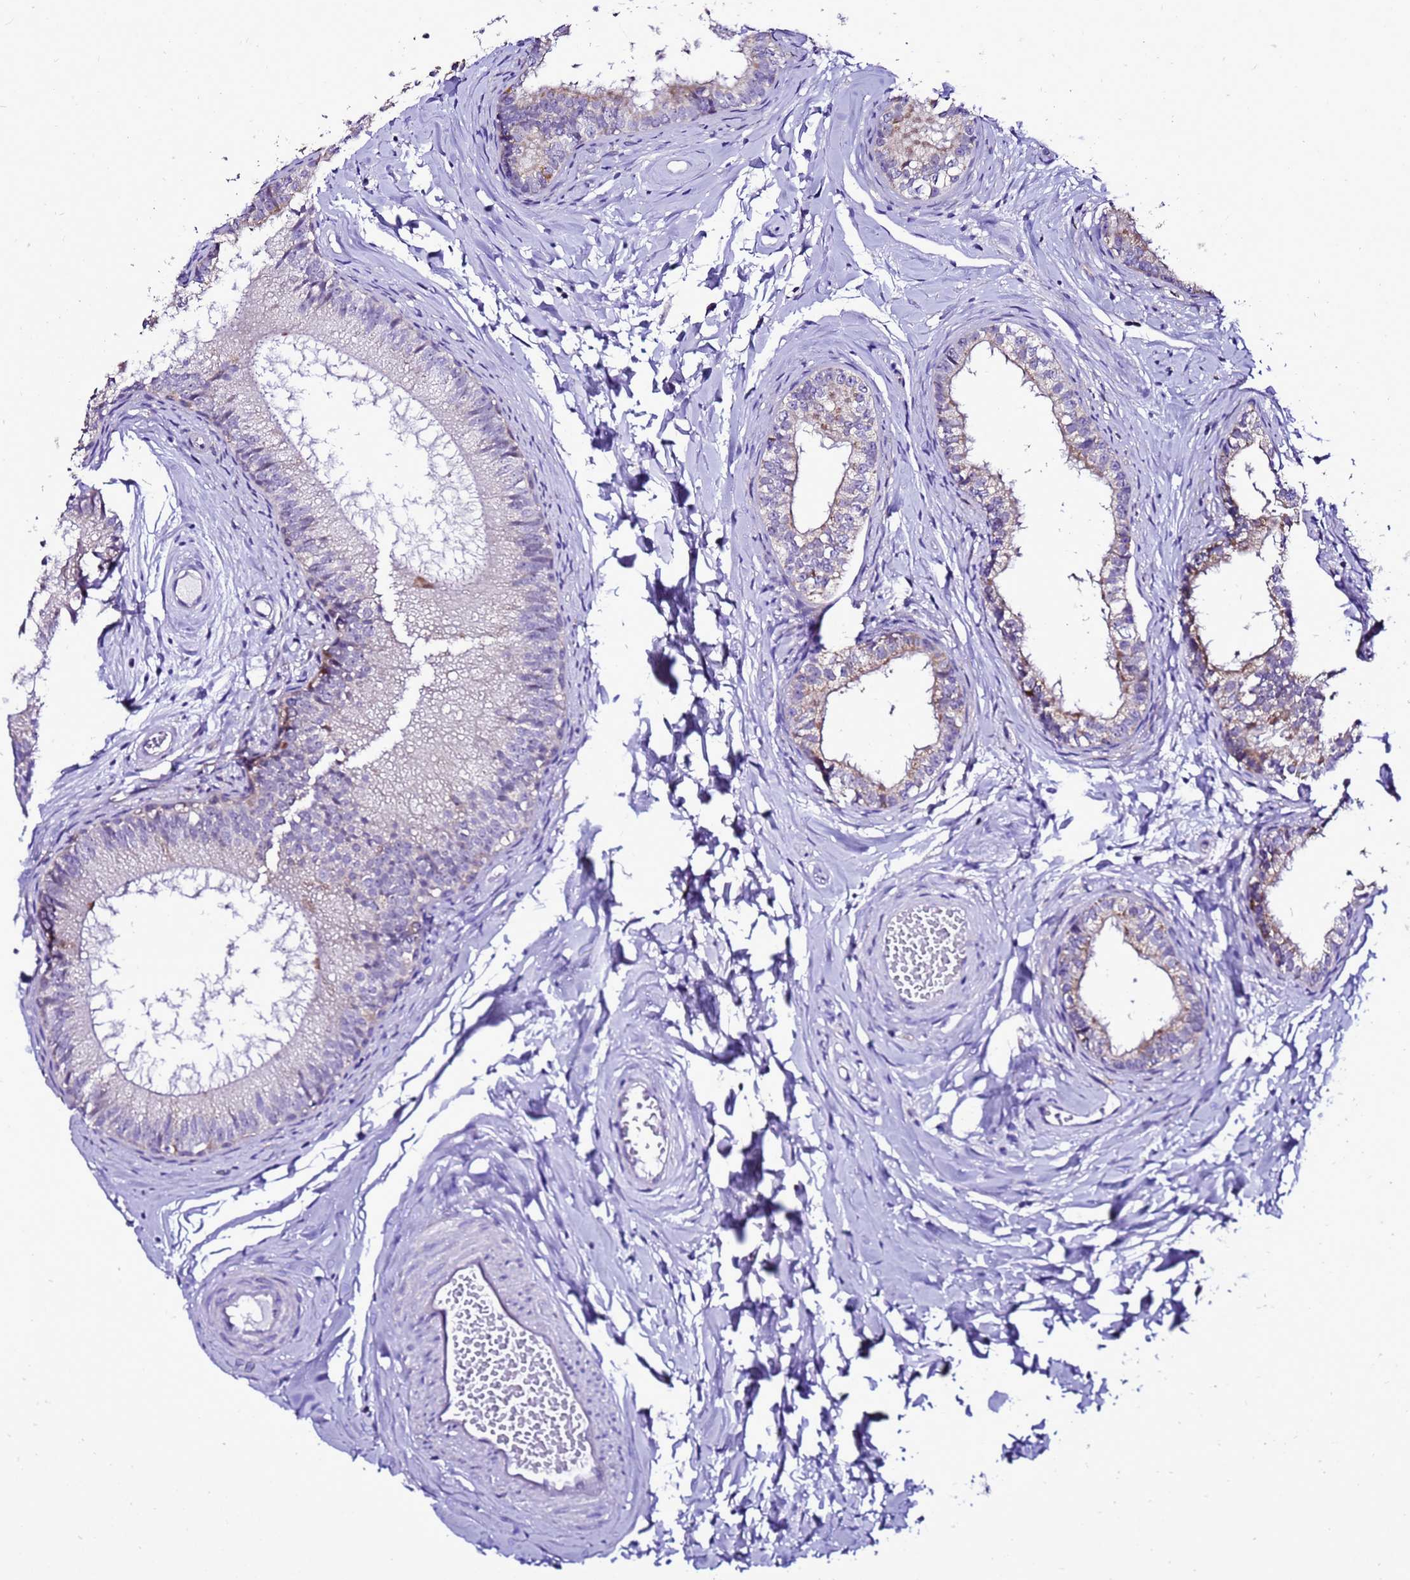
{"staining": {"intensity": "weak", "quantity": "<25%", "location": "cytoplasmic/membranous"}, "tissue": "epididymis", "cell_type": "Glandular cells", "image_type": "normal", "snomed": [{"axis": "morphology", "description": "Normal tissue, NOS"}, {"axis": "topography", "description": "Epididymis"}], "caption": "Immunohistochemistry (IHC) micrograph of unremarkable epididymis: epididymis stained with DAB (3,3'-diaminobenzidine) demonstrates no significant protein positivity in glandular cells.", "gene": "DPH6", "patient": {"sex": "male", "age": 34}}